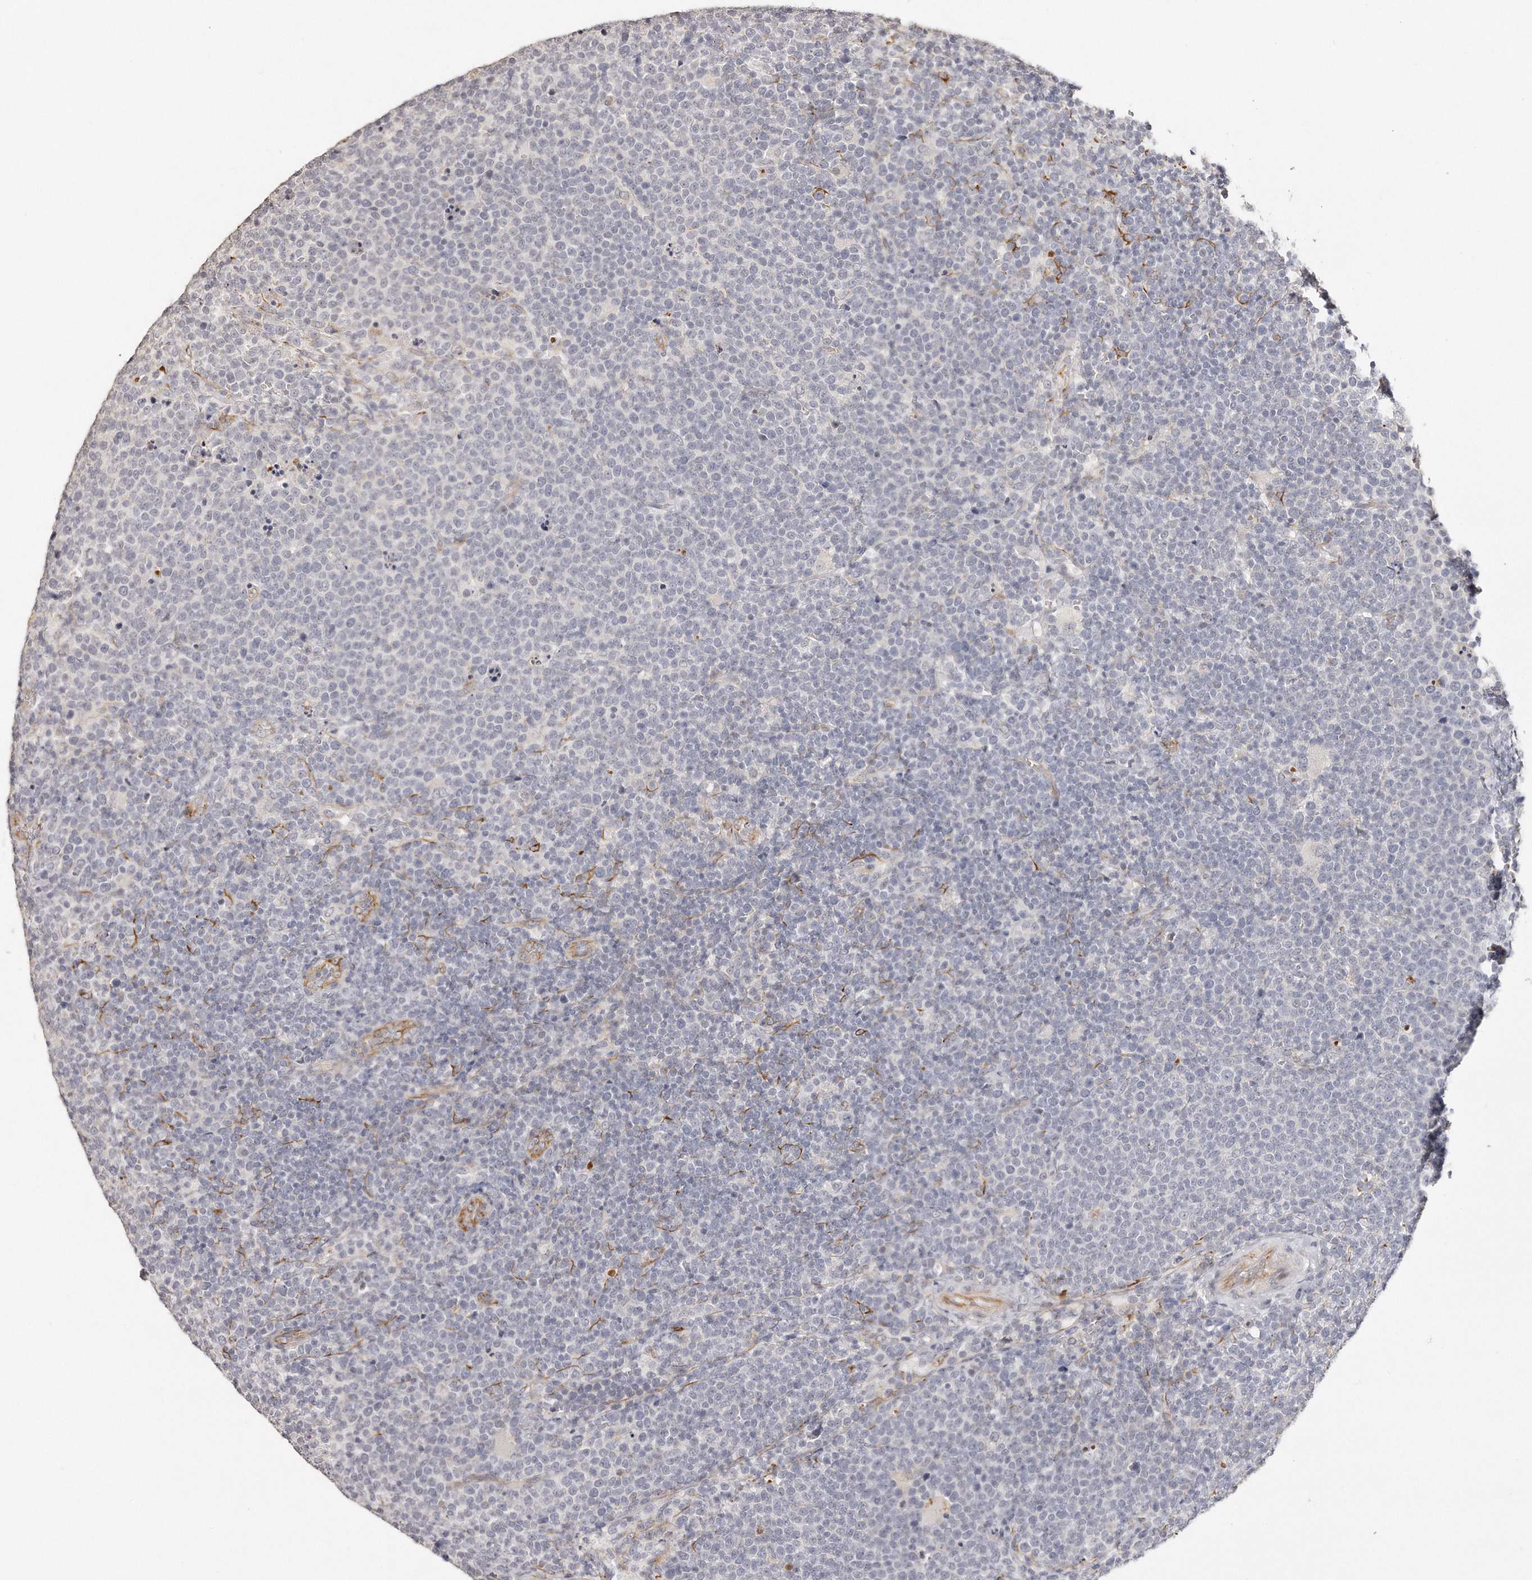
{"staining": {"intensity": "negative", "quantity": "none", "location": "none"}, "tissue": "lymphoma", "cell_type": "Tumor cells", "image_type": "cancer", "snomed": [{"axis": "morphology", "description": "Malignant lymphoma, non-Hodgkin's type, High grade"}, {"axis": "topography", "description": "Lymph node"}], "caption": "The immunohistochemistry image has no significant staining in tumor cells of lymphoma tissue. Brightfield microscopy of immunohistochemistry stained with DAB (brown) and hematoxylin (blue), captured at high magnification.", "gene": "ZYG11A", "patient": {"sex": "male", "age": 61}}